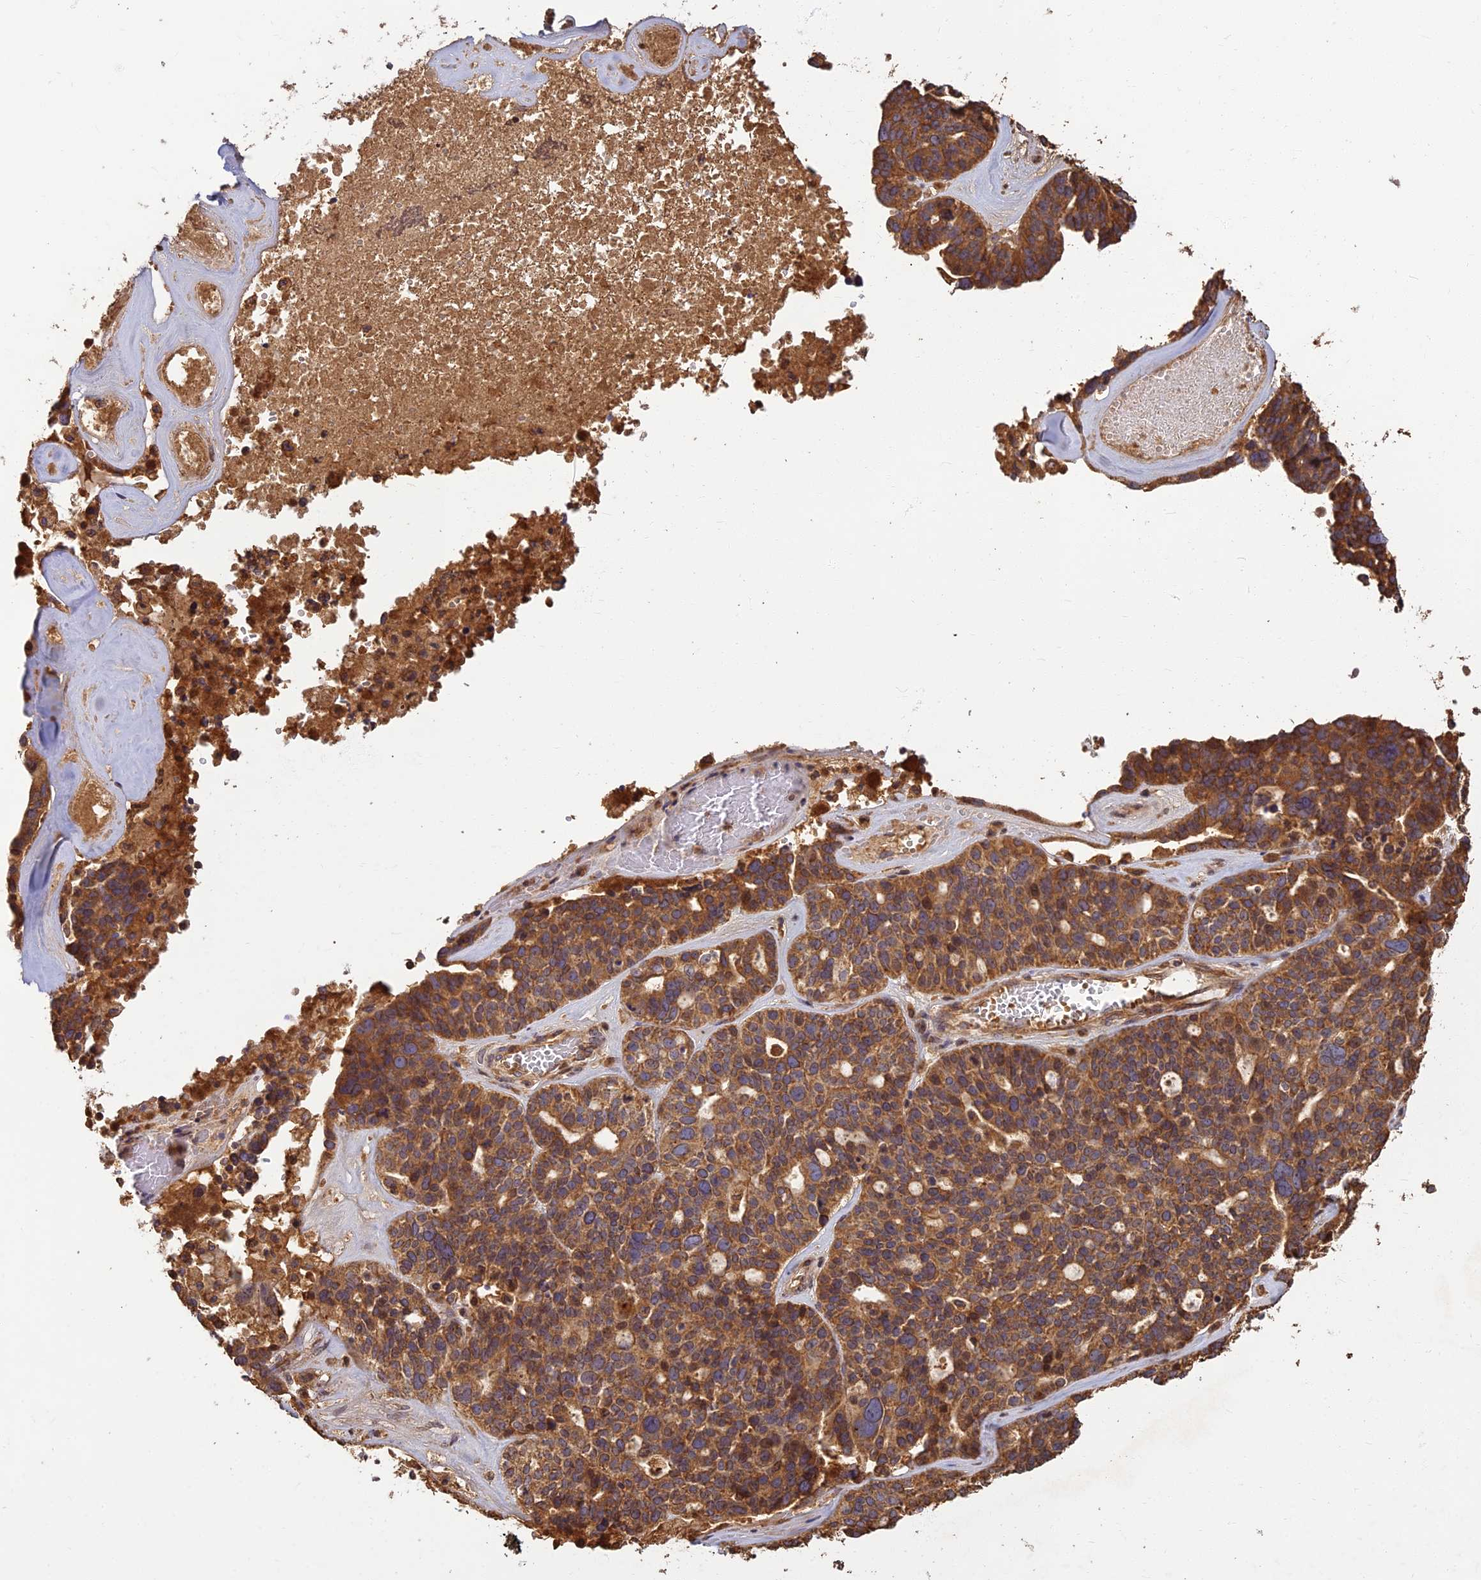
{"staining": {"intensity": "moderate", "quantity": ">75%", "location": "cytoplasmic/membranous"}, "tissue": "ovarian cancer", "cell_type": "Tumor cells", "image_type": "cancer", "snomed": [{"axis": "morphology", "description": "Cystadenocarcinoma, serous, NOS"}, {"axis": "topography", "description": "Ovary"}], "caption": "IHC of human ovarian cancer reveals medium levels of moderate cytoplasmic/membranous positivity in about >75% of tumor cells.", "gene": "CORO1C", "patient": {"sex": "female", "age": 59}}